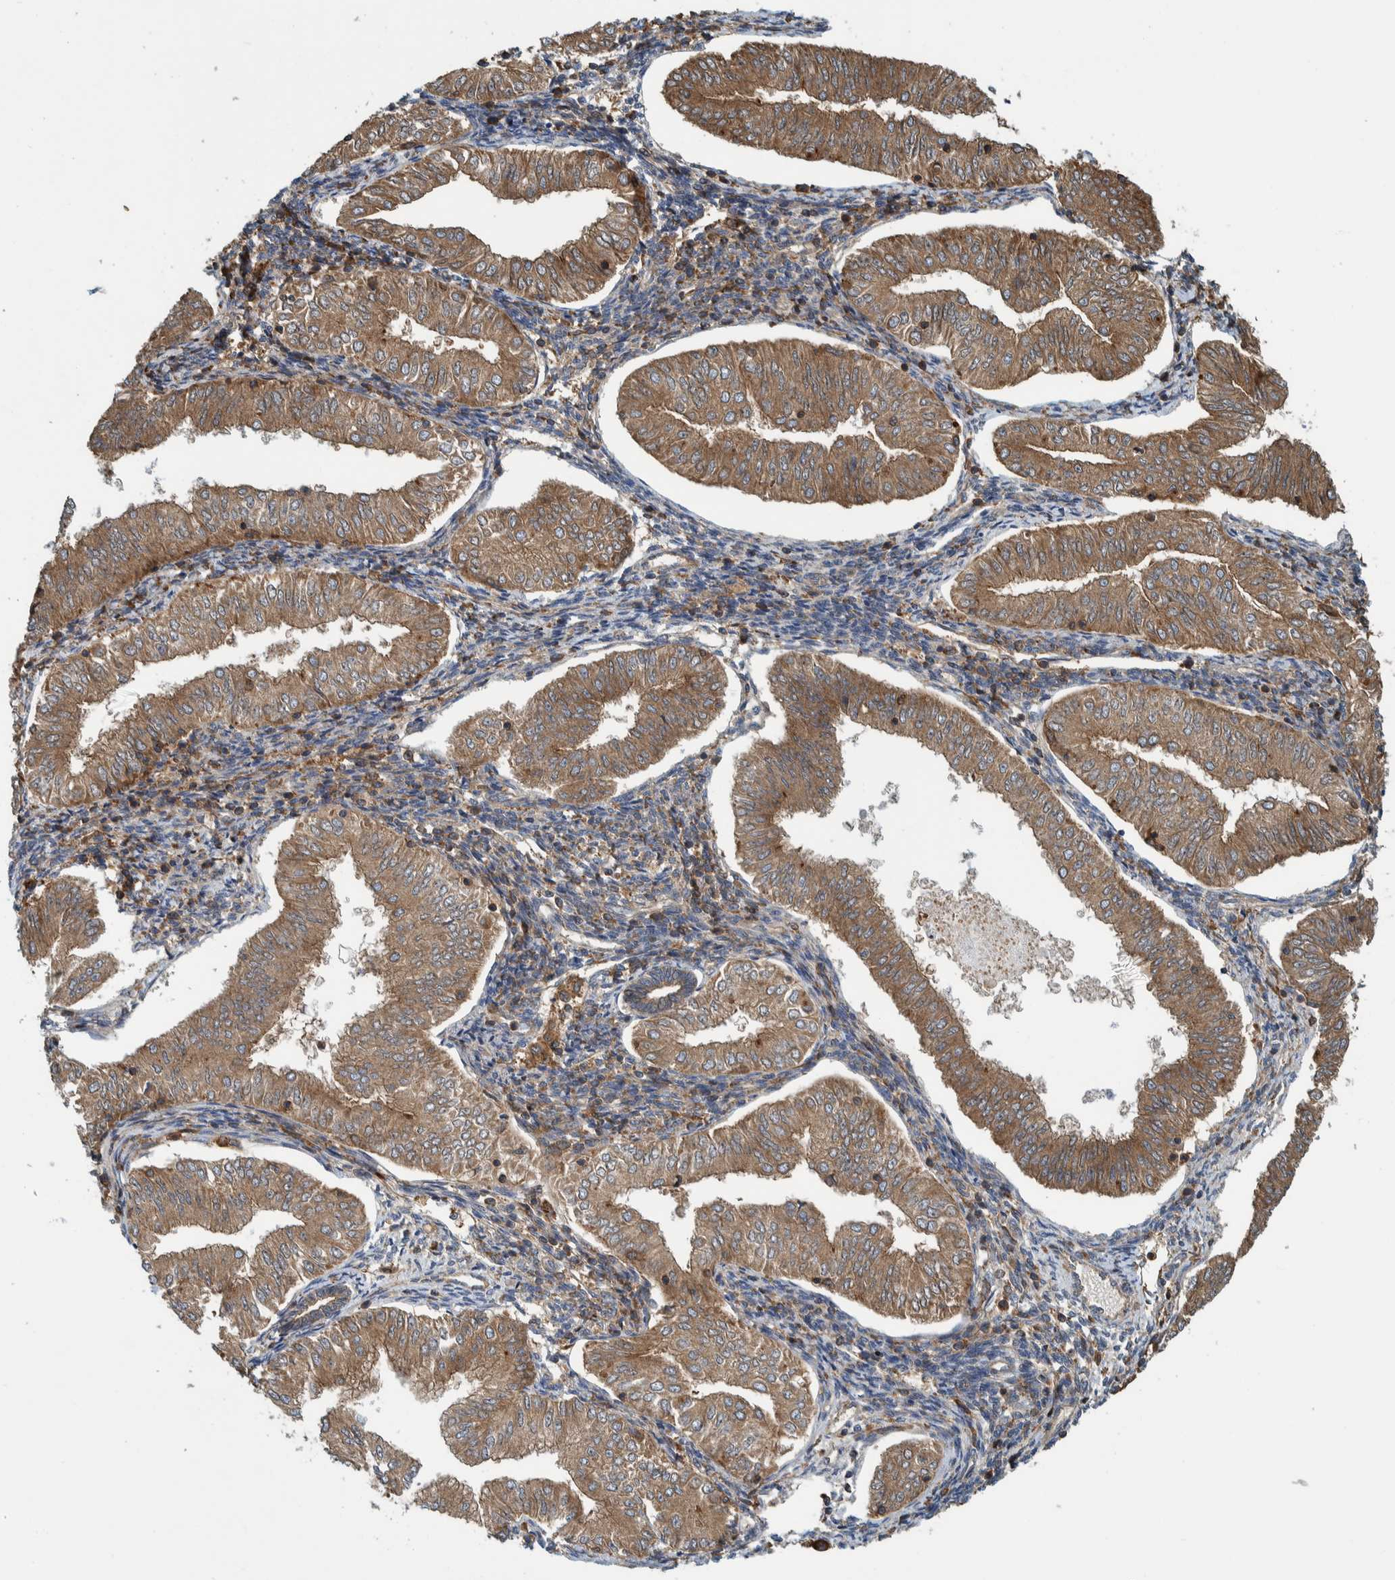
{"staining": {"intensity": "moderate", "quantity": ">75%", "location": "cytoplasmic/membranous"}, "tissue": "endometrial cancer", "cell_type": "Tumor cells", "image_type": "cancer", "snomed": [{"axis": "morphology", "description": "Normal tissue, NOS"}, {"axis": "morphology", "description": "Adenocarcinoma, NOS"}, {"axis": "topography", "description": "Endometrium"}], "caption": "Immunohistochemical staining of endometrial adenocarcinoma demonstrates moderate cytoplasmic/membranous protein expression in about >75% of tumor cells.", "gene": "CCDC57", "patient": {"sex": "female", "age": 53}}